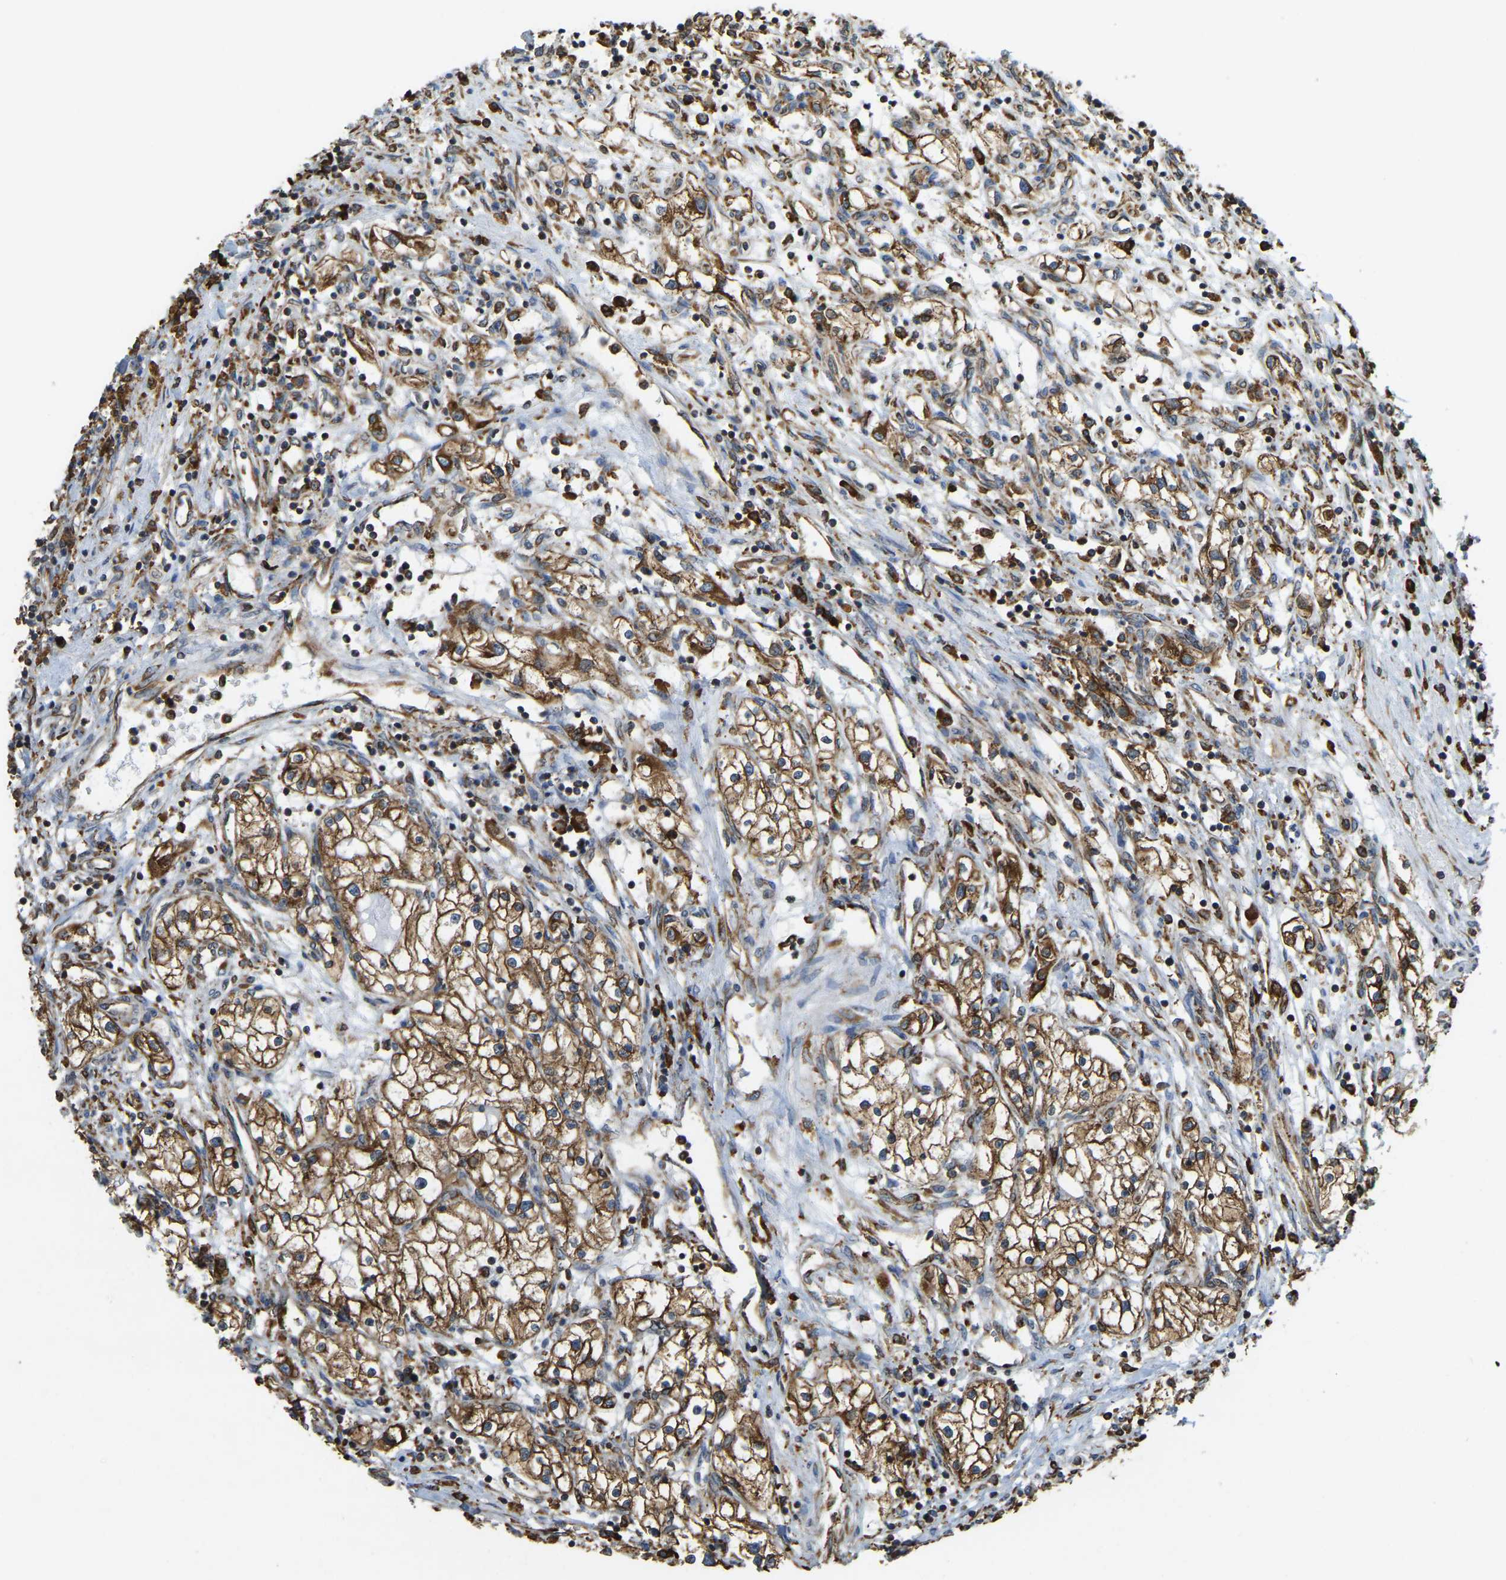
{"staining": {"intensity": "strong", "quantity": ">75%", "location": "cytoplasmic/membranous"}, "tissue": "renal cancer", "cell_type": "Tumor cells", "image_type": "cancer", "snomed": [{"axis": "morphology", "description": "Adenocarcinoma, NOS"}, {"axis": "topography", "description": "Kidney"}], "caption": "Immunohistochemistry (DAB) staining of human renal cancer (adenocarcinoma) reveals strong cytoplasmic/membranous protein staining in approximately >75% of tumor cells.", "gene": "RNF115", "patient": {"sex": "male", "age": 68}}